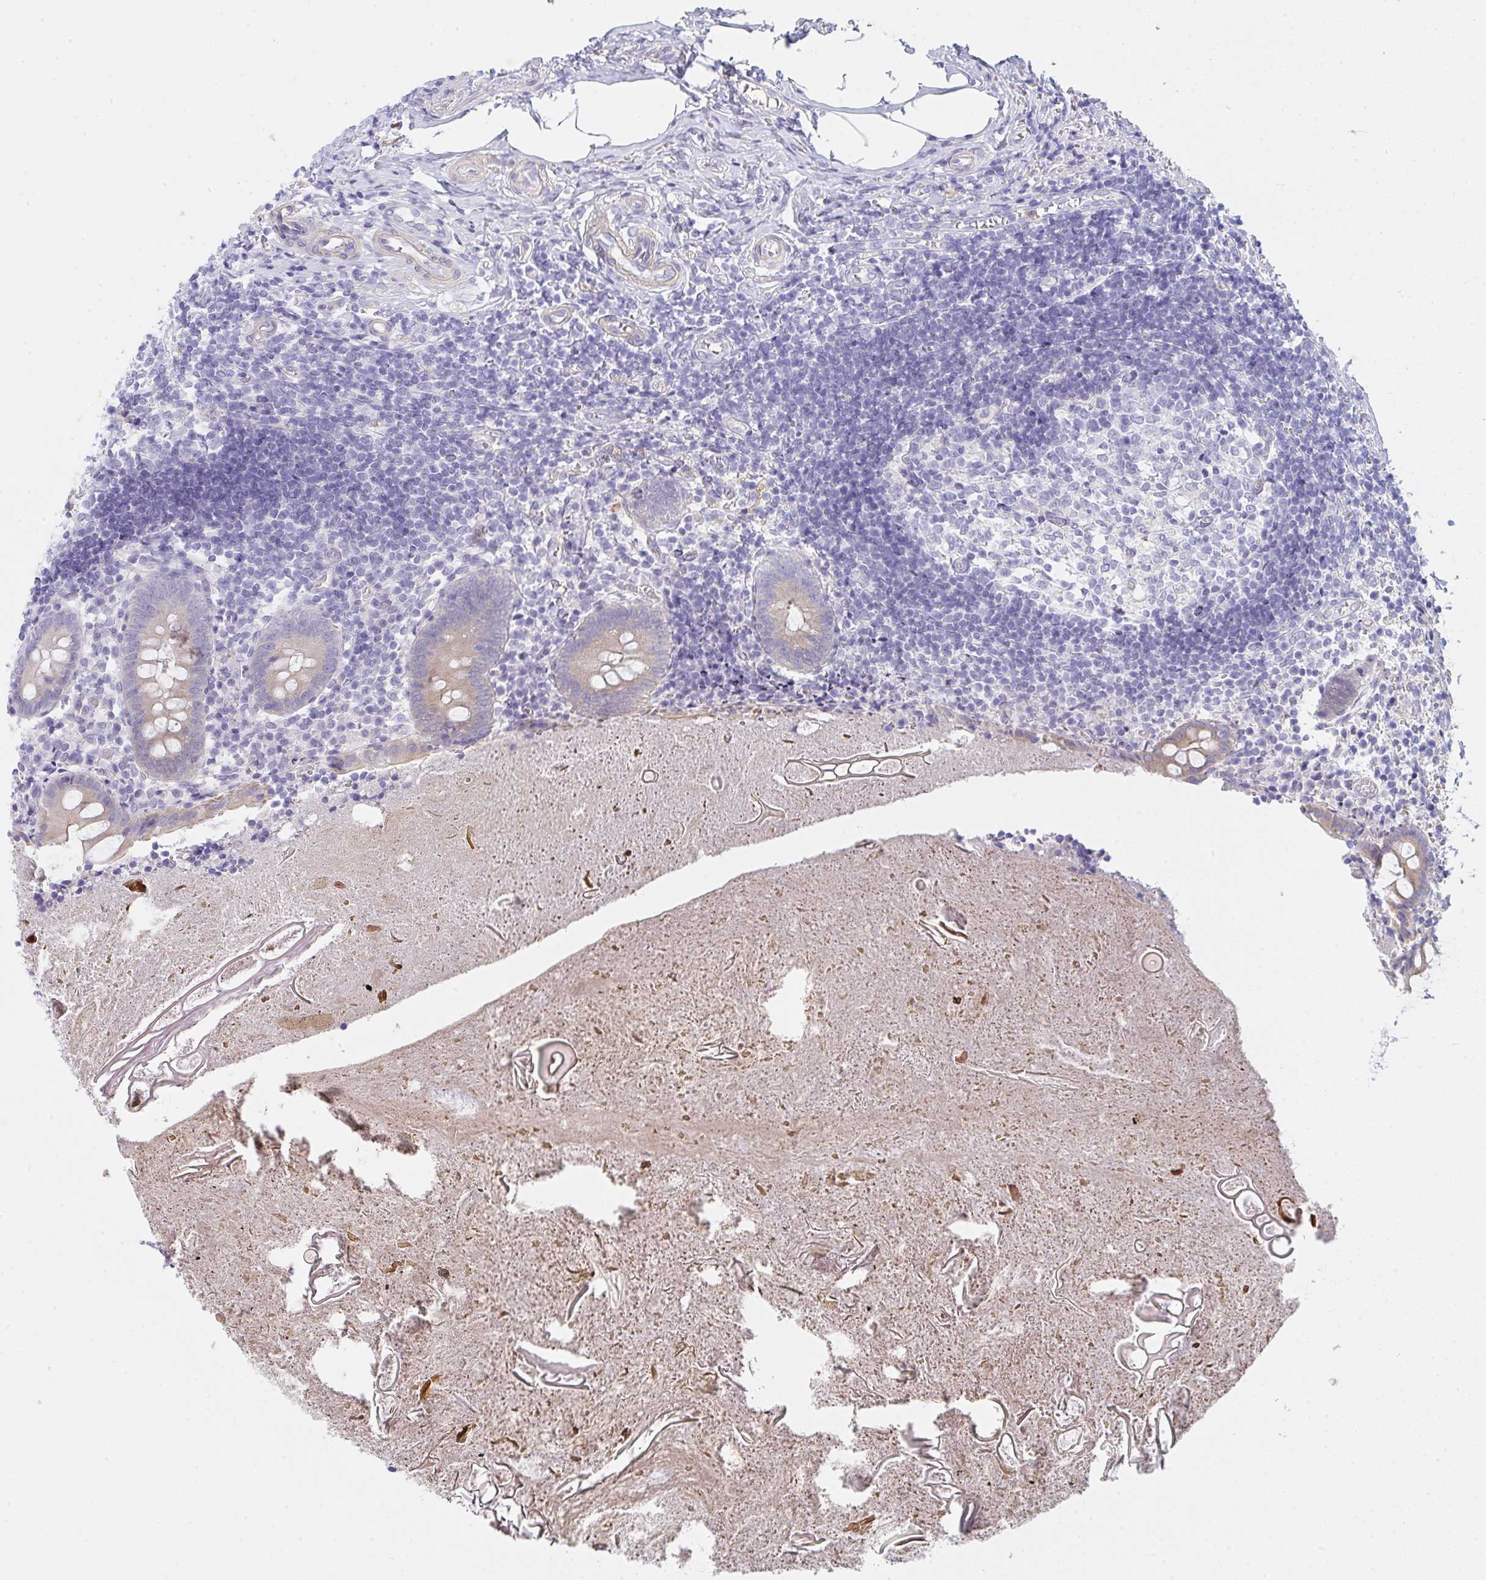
{"staining": {"intensity": "moderate", "quantity": "25%-75%", "location": "cytoplasmic/membranous"}, "tissue": "appendix", "cell_type": "Glandular cells", "image_type": "normal", "snomed": [{"axis": "morphology", "description": "Normal tissue, NOS"}, {"axis": "topography", "description": "Appendix"}], "caption": "The photomicrograph displays staining of benign appendix, revealing moderate cytoplasmic/membranous protein positivity (brown color) within glandular cells.", "gene": "CEP170B", "patient": {"sex": "female", "age": 17}}